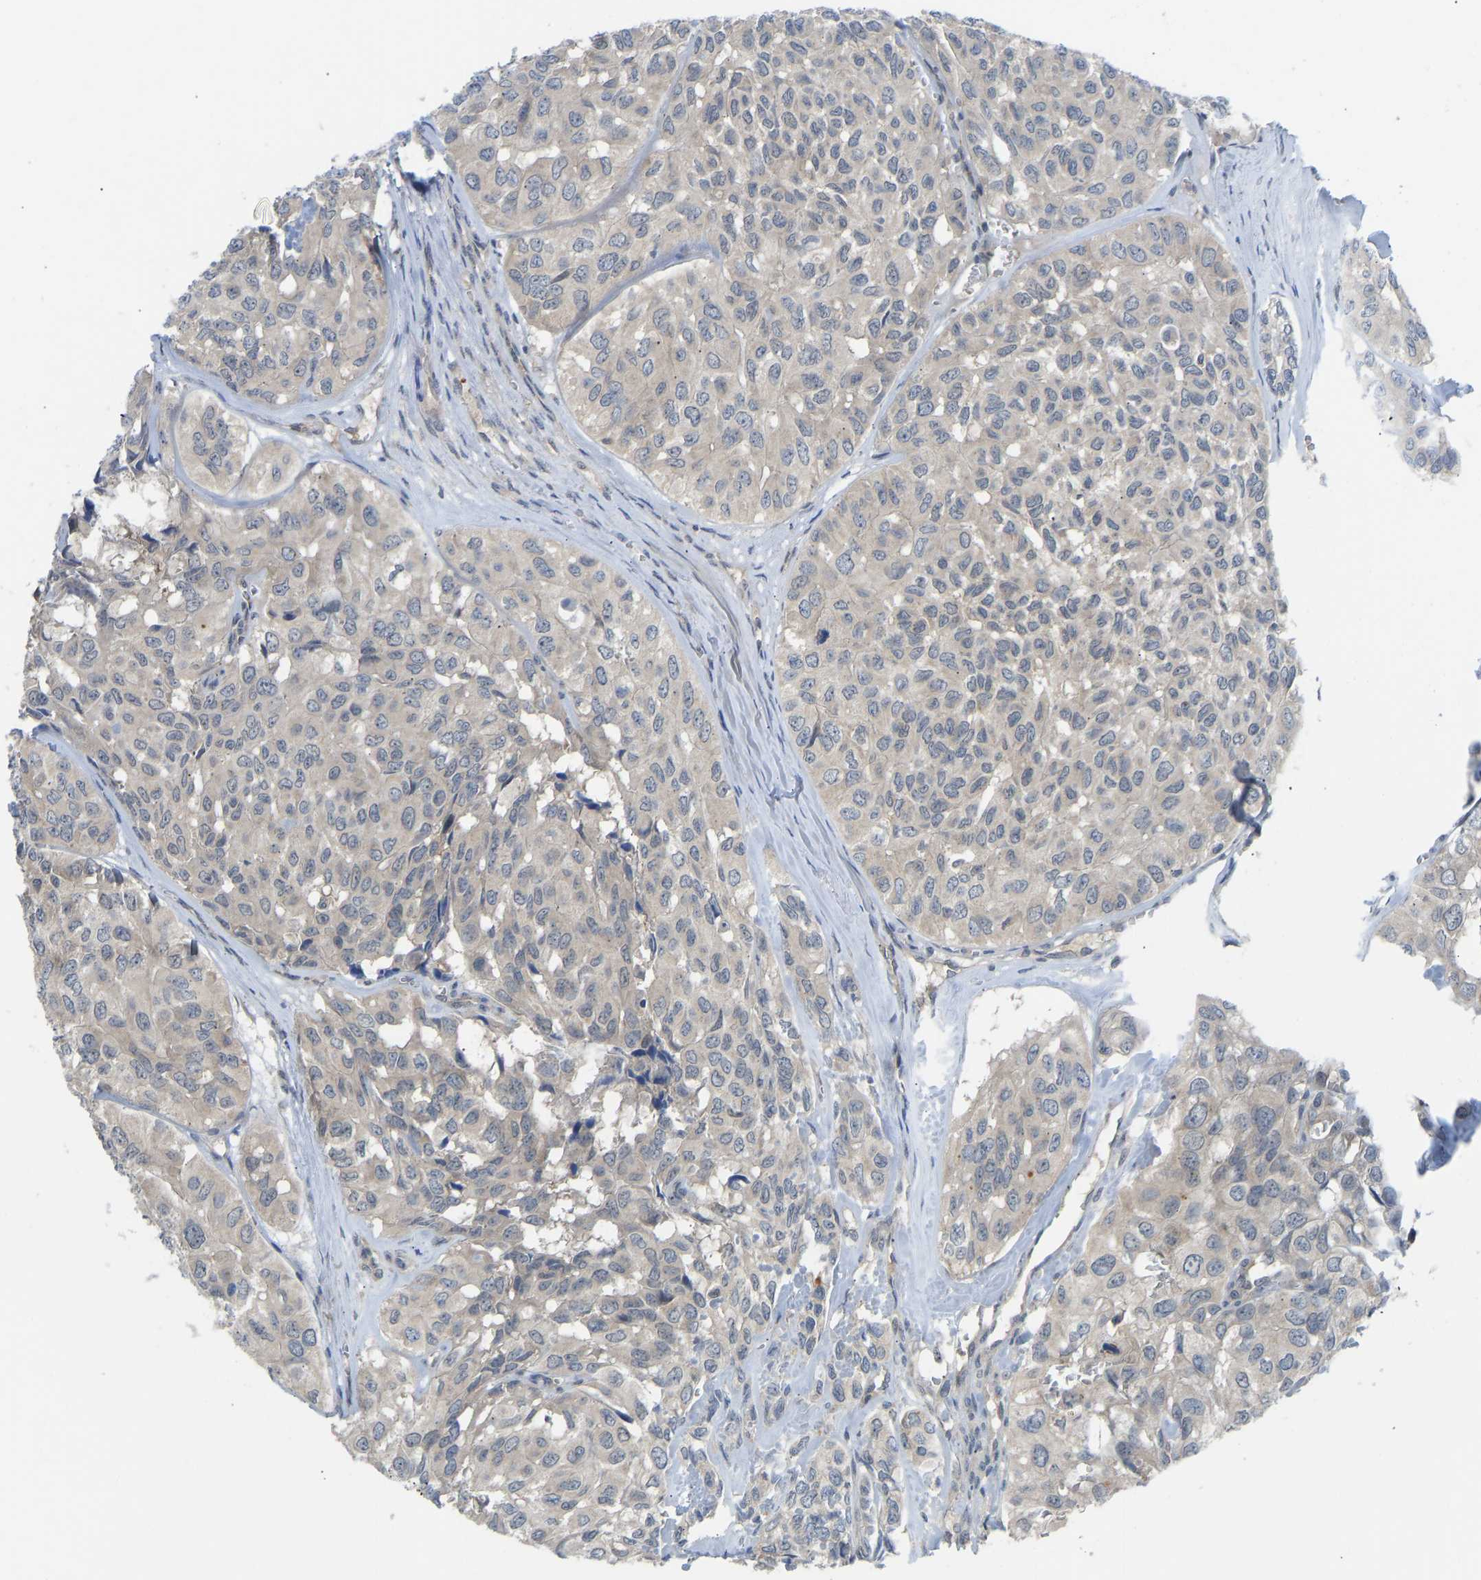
{"staining": {"intensity": "negative", "quantity": "none", "location": "none"}, "tissue": "head and neck cancer", "cell_type": "Tumor cells", "image_type": "cancer", "snomed": [{"axis": "morphology", "description": "Adenocarcinoma, NOS"}, {"axis": "topography", "description": "Salivary gland, NOS"}, {"axis": "topography", "description": "Head-Neck"}], "caption": "The image exhibits no staining of tumor cells in head and neck cancer.", "gene": "ZNF251", "patient": {"sex": "female", "age": 76}}